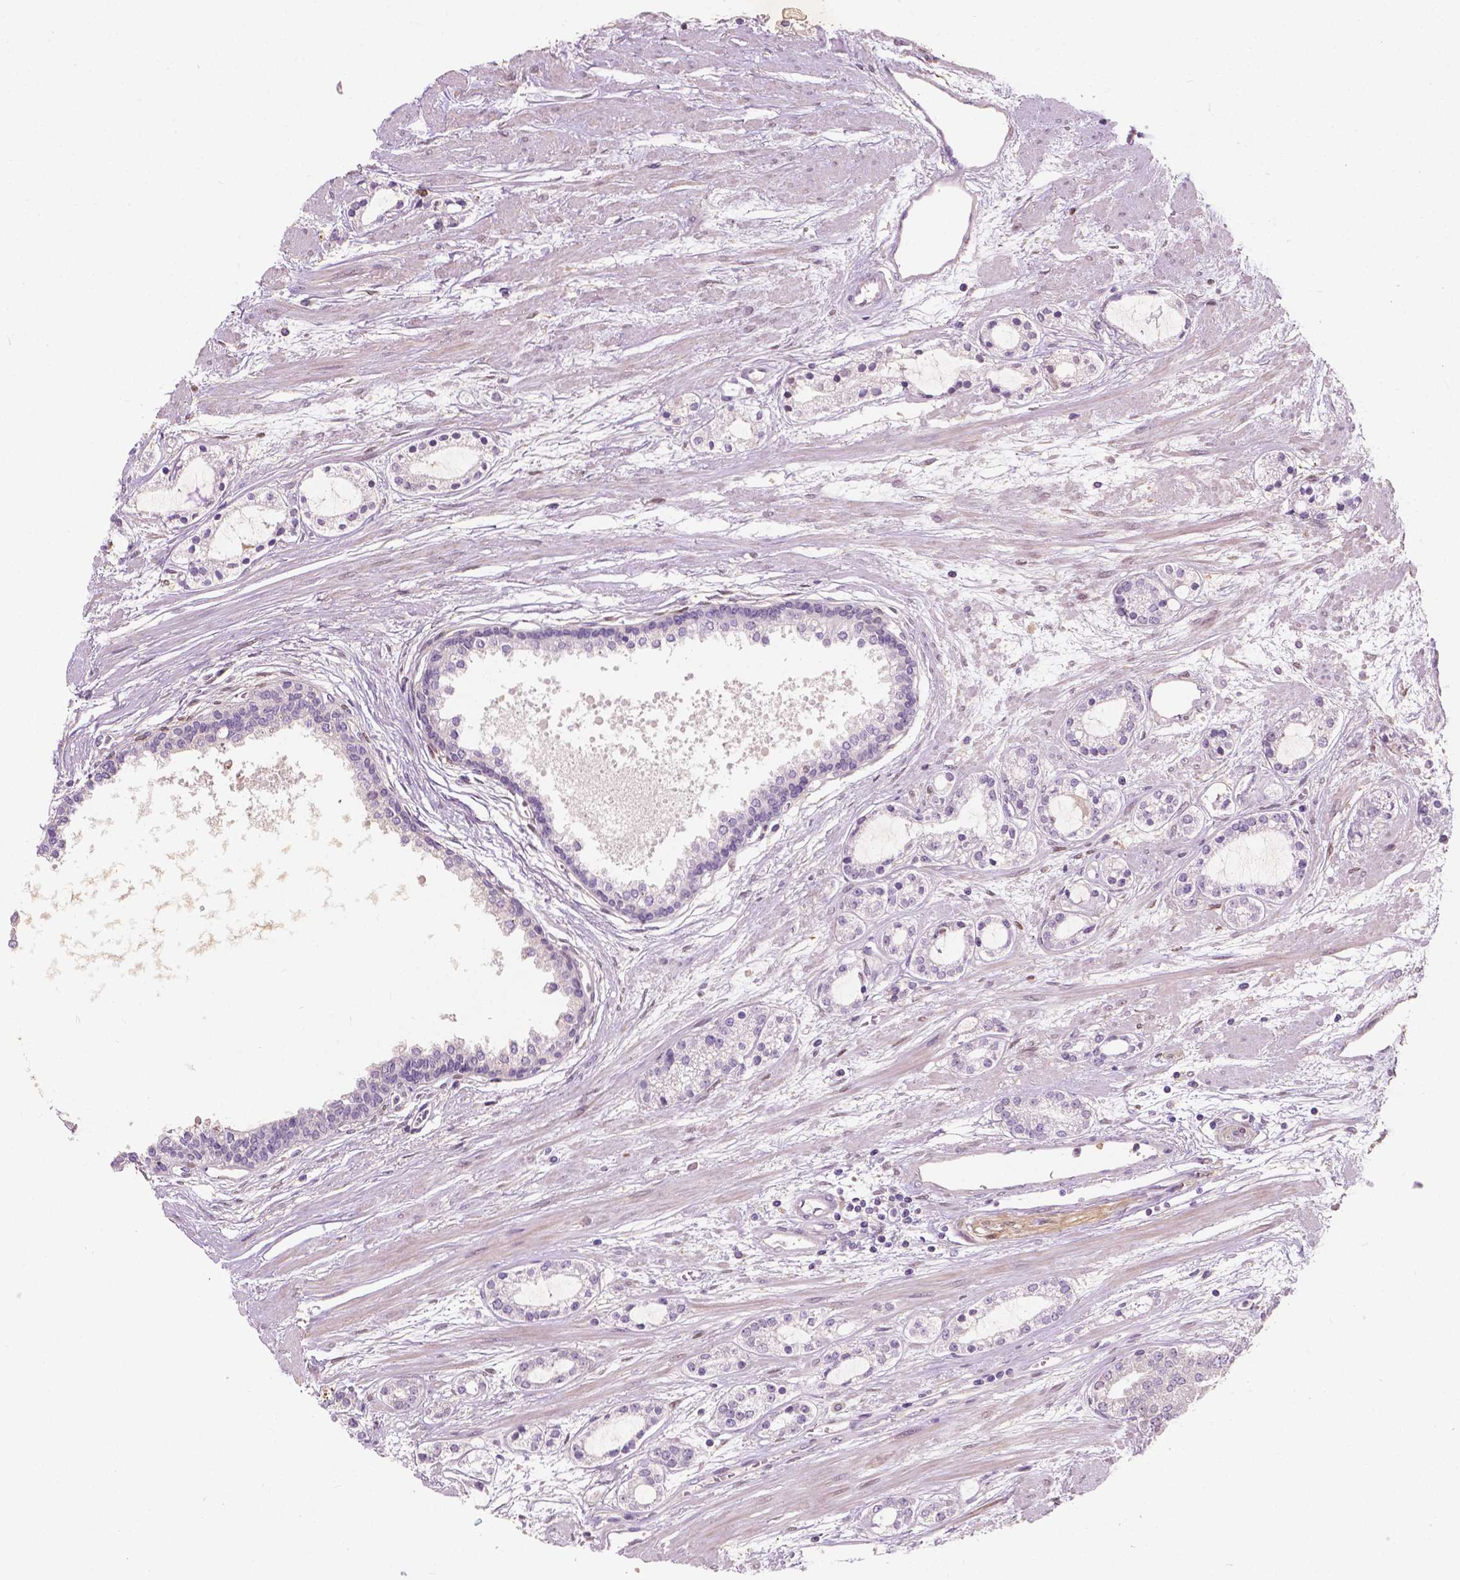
{"staining": {"intensity": "negative", "quantity": "none", "location": "none"}, "tissue": "prostate cancer", "cell_type": "Tumor cells", "image_type": "cancer", "snomed": [{"axis": "morphology", "description": "Adenocarcinoma, Medium grade"}, {"axis": "topography", "description": "Prostate"}], "caption": "Protein analysis of prostate cancer (adenocarcinoma (medium-grade)) demonstrates no significant staining in tumor cells. The staining was performed using DAB to visualize the protein expression in brown, while the nuclei were stained in blue with hematoxylin (Magnification: 20x).", "gene": "GPR37", "patient": {"sex": "male", "age": 57}}